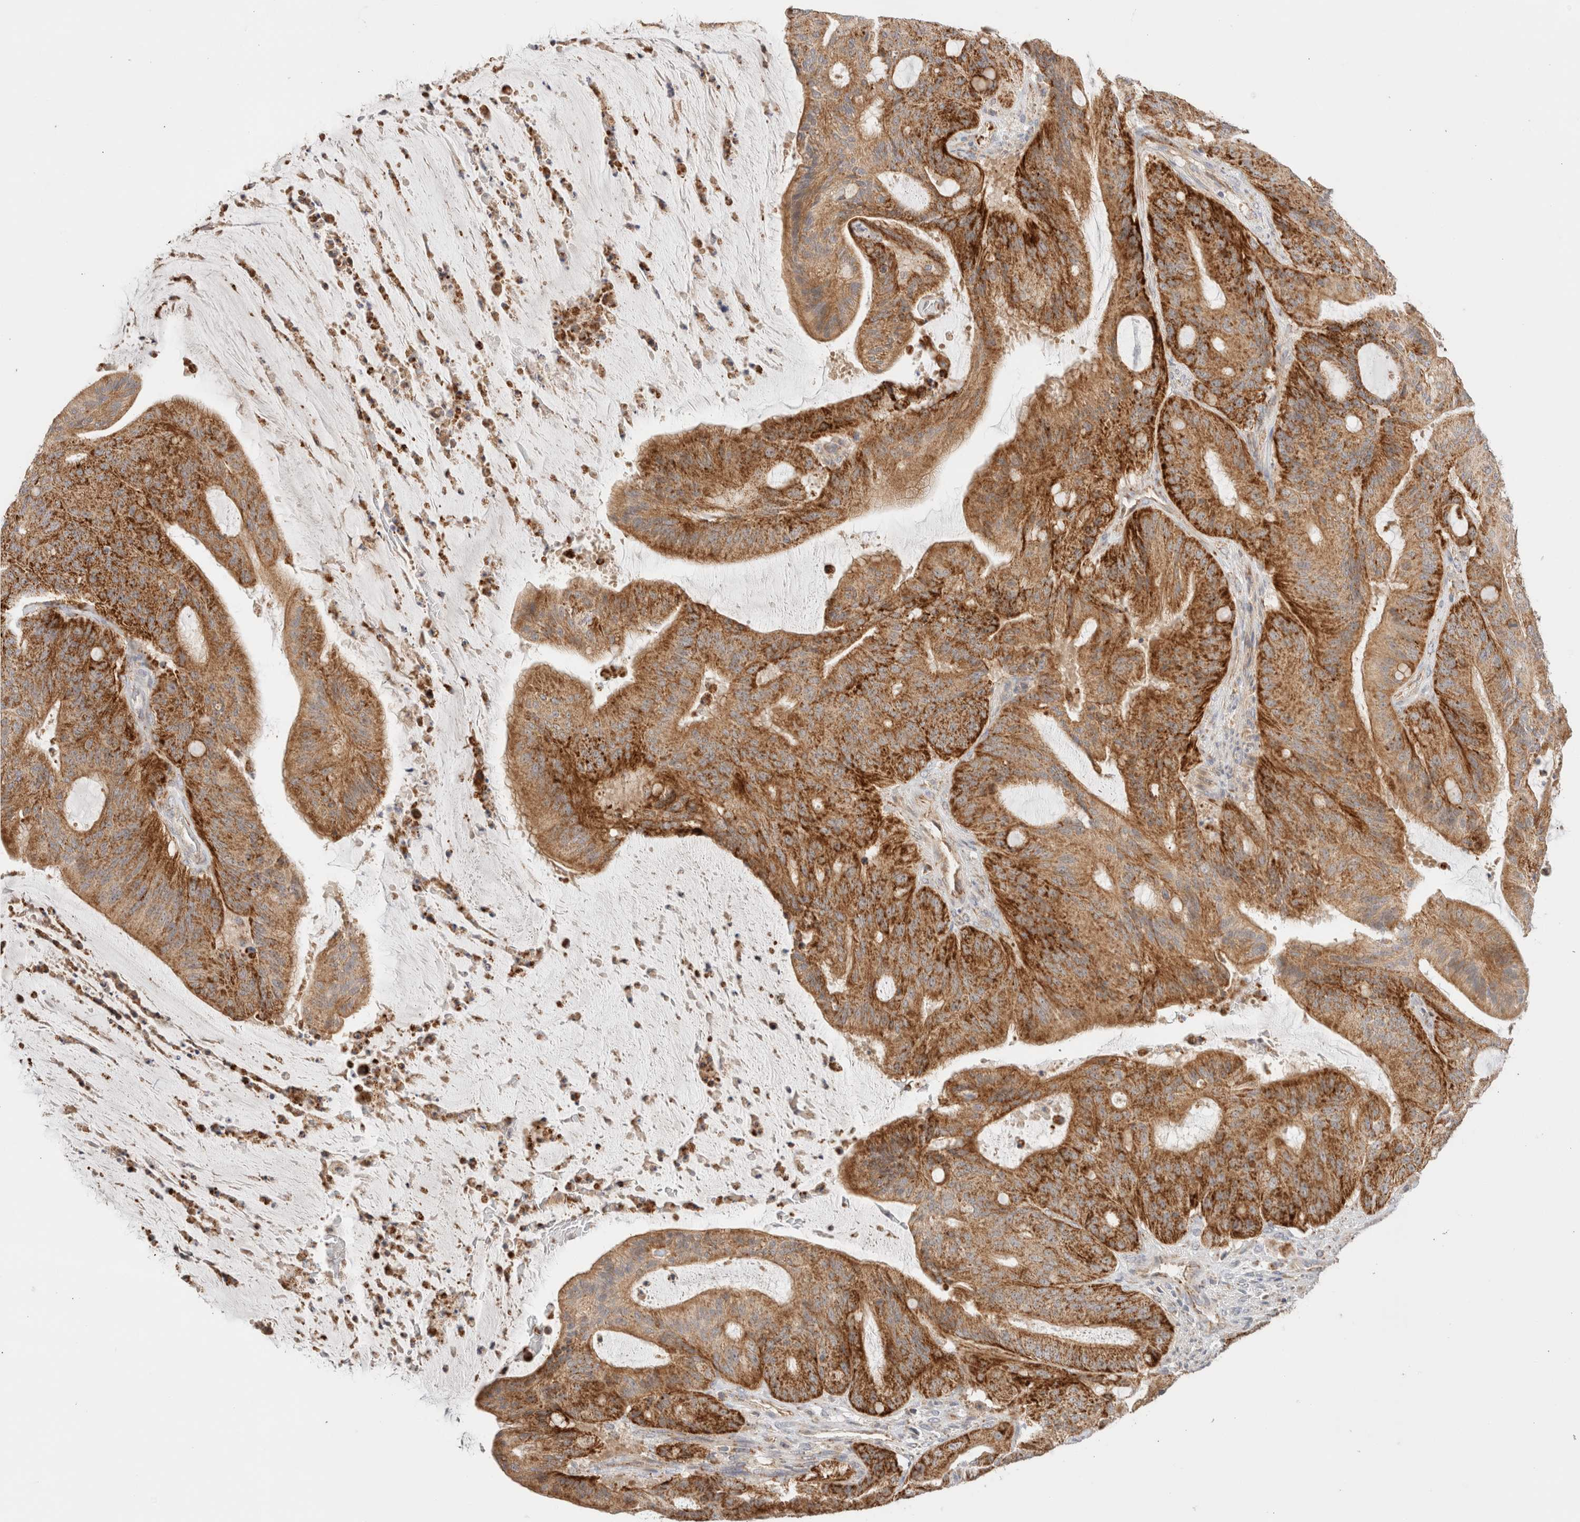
{"staining": {"intensity": "strong", "quantity": ">75%", "location": "cytoplasmic/membranous"}, "tissue": "liver cancer", "cell_type": "Tumor cells", "image_type": "cancer", "snomed": [{"axis": "morphology", "description": "Normal tissue, NOS"}, {"axis": "morphology", "description": "Cholangiocarcinoma"}, {"axis": "topography", "description": "Liver"}, {"axis": "topography", "description": "Peripheral nerve tissue"}], "caption": "A histopathology image showing strong cytoplasmic/membranous staining in about >75% of tumor cells in cholangiocarcinoma (liver), as visualized by brown immunohistochemical staining.", "gene": "MRM3", "patient": {"sex": "female", "age": 73}}